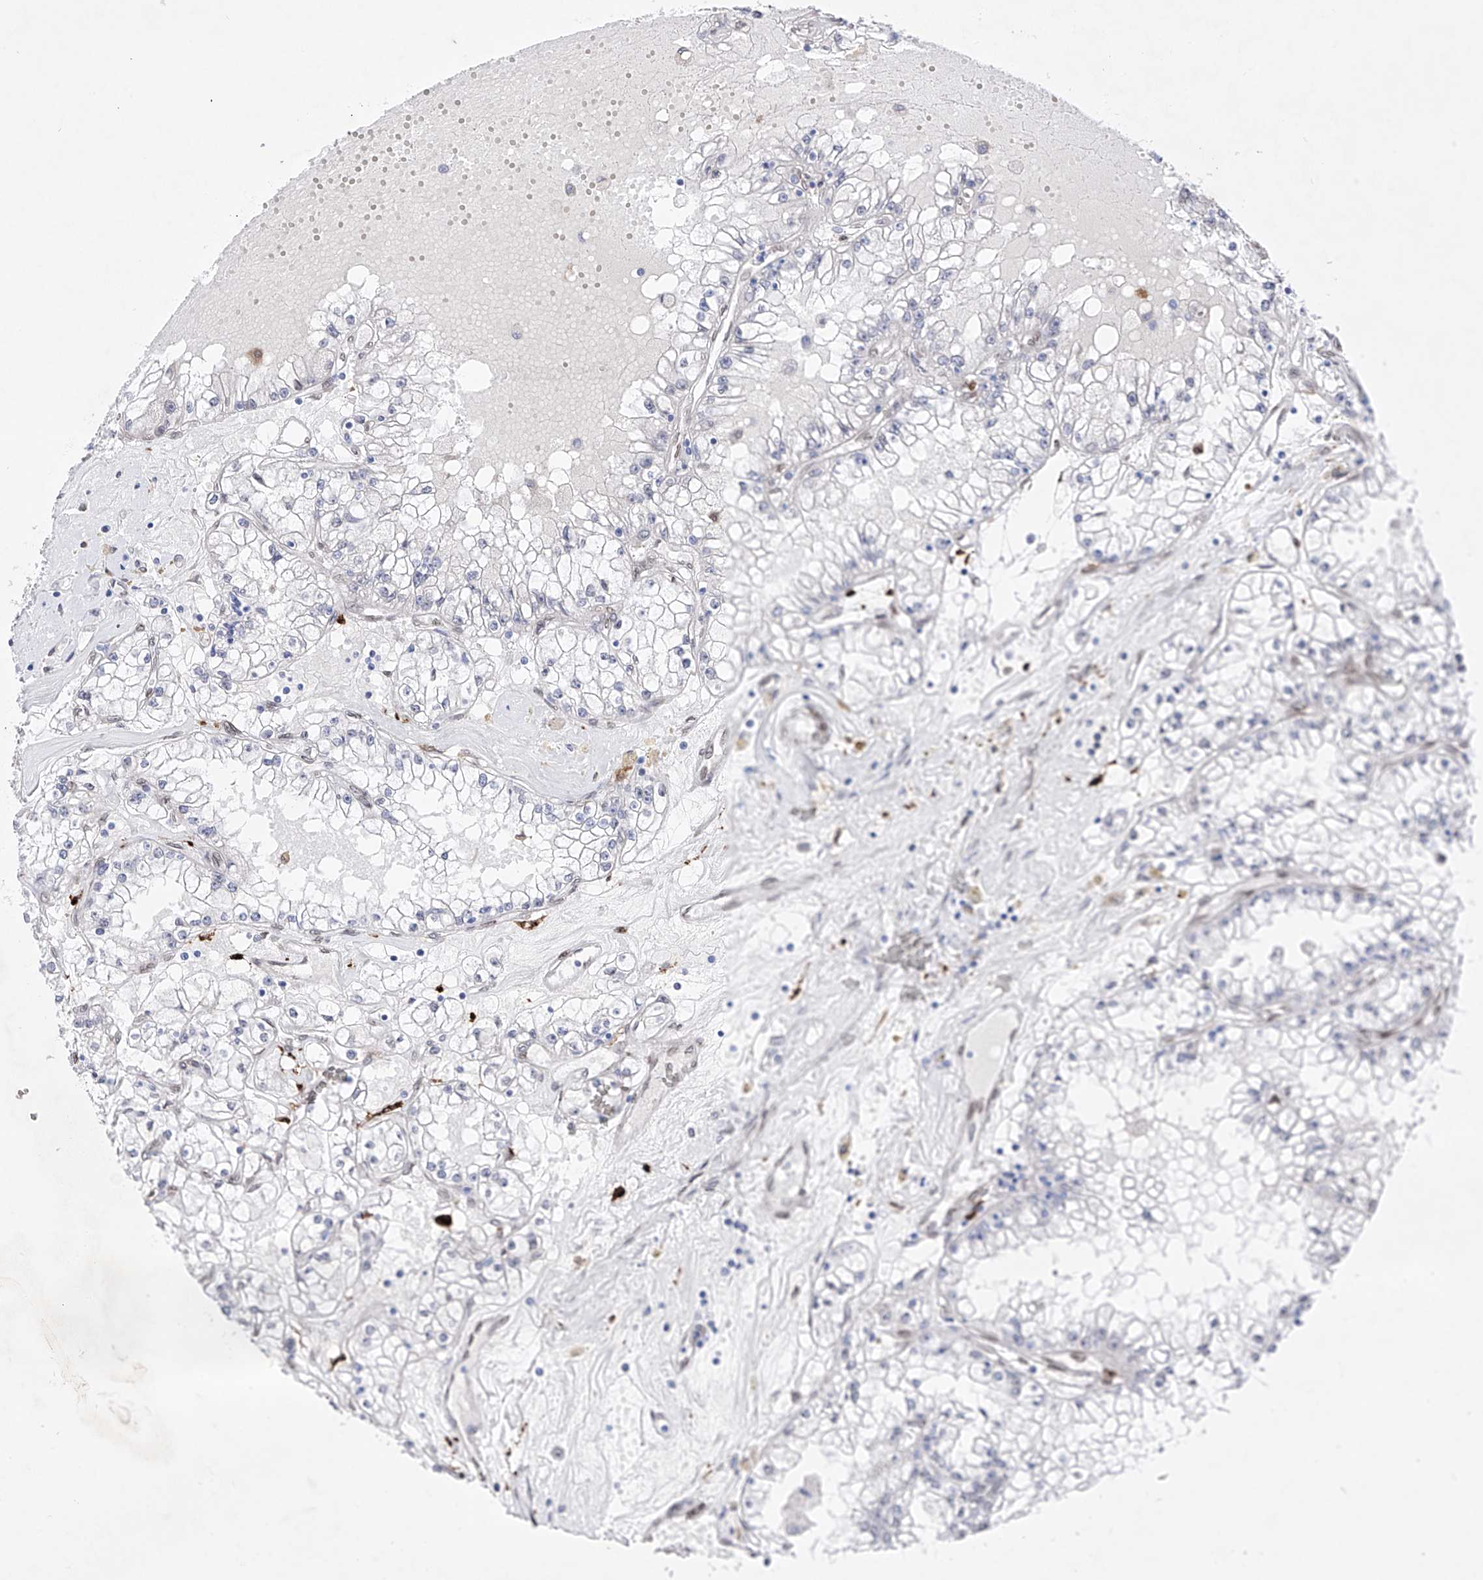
{"staining": {"intensity": "negative", "quantity": "none", "location": "none"}, "tissue": "renal cancer", "cell_type": "Tumor cells", "image_type": "cancer", "snomed": [{"axis": "morphology", "description": "Adenocarcinoma, NOS"}, {"axis": "topography", "description": "Kidney"}], "caption": "An immunohistochemistry image of renal cancer (adenocarcinoma) is shown. There is no staining in tumor cells of renal cancer (adenocarcinoma).", "gene": "LCLAT1", "patient": {"sex": "male", "age": 56}}